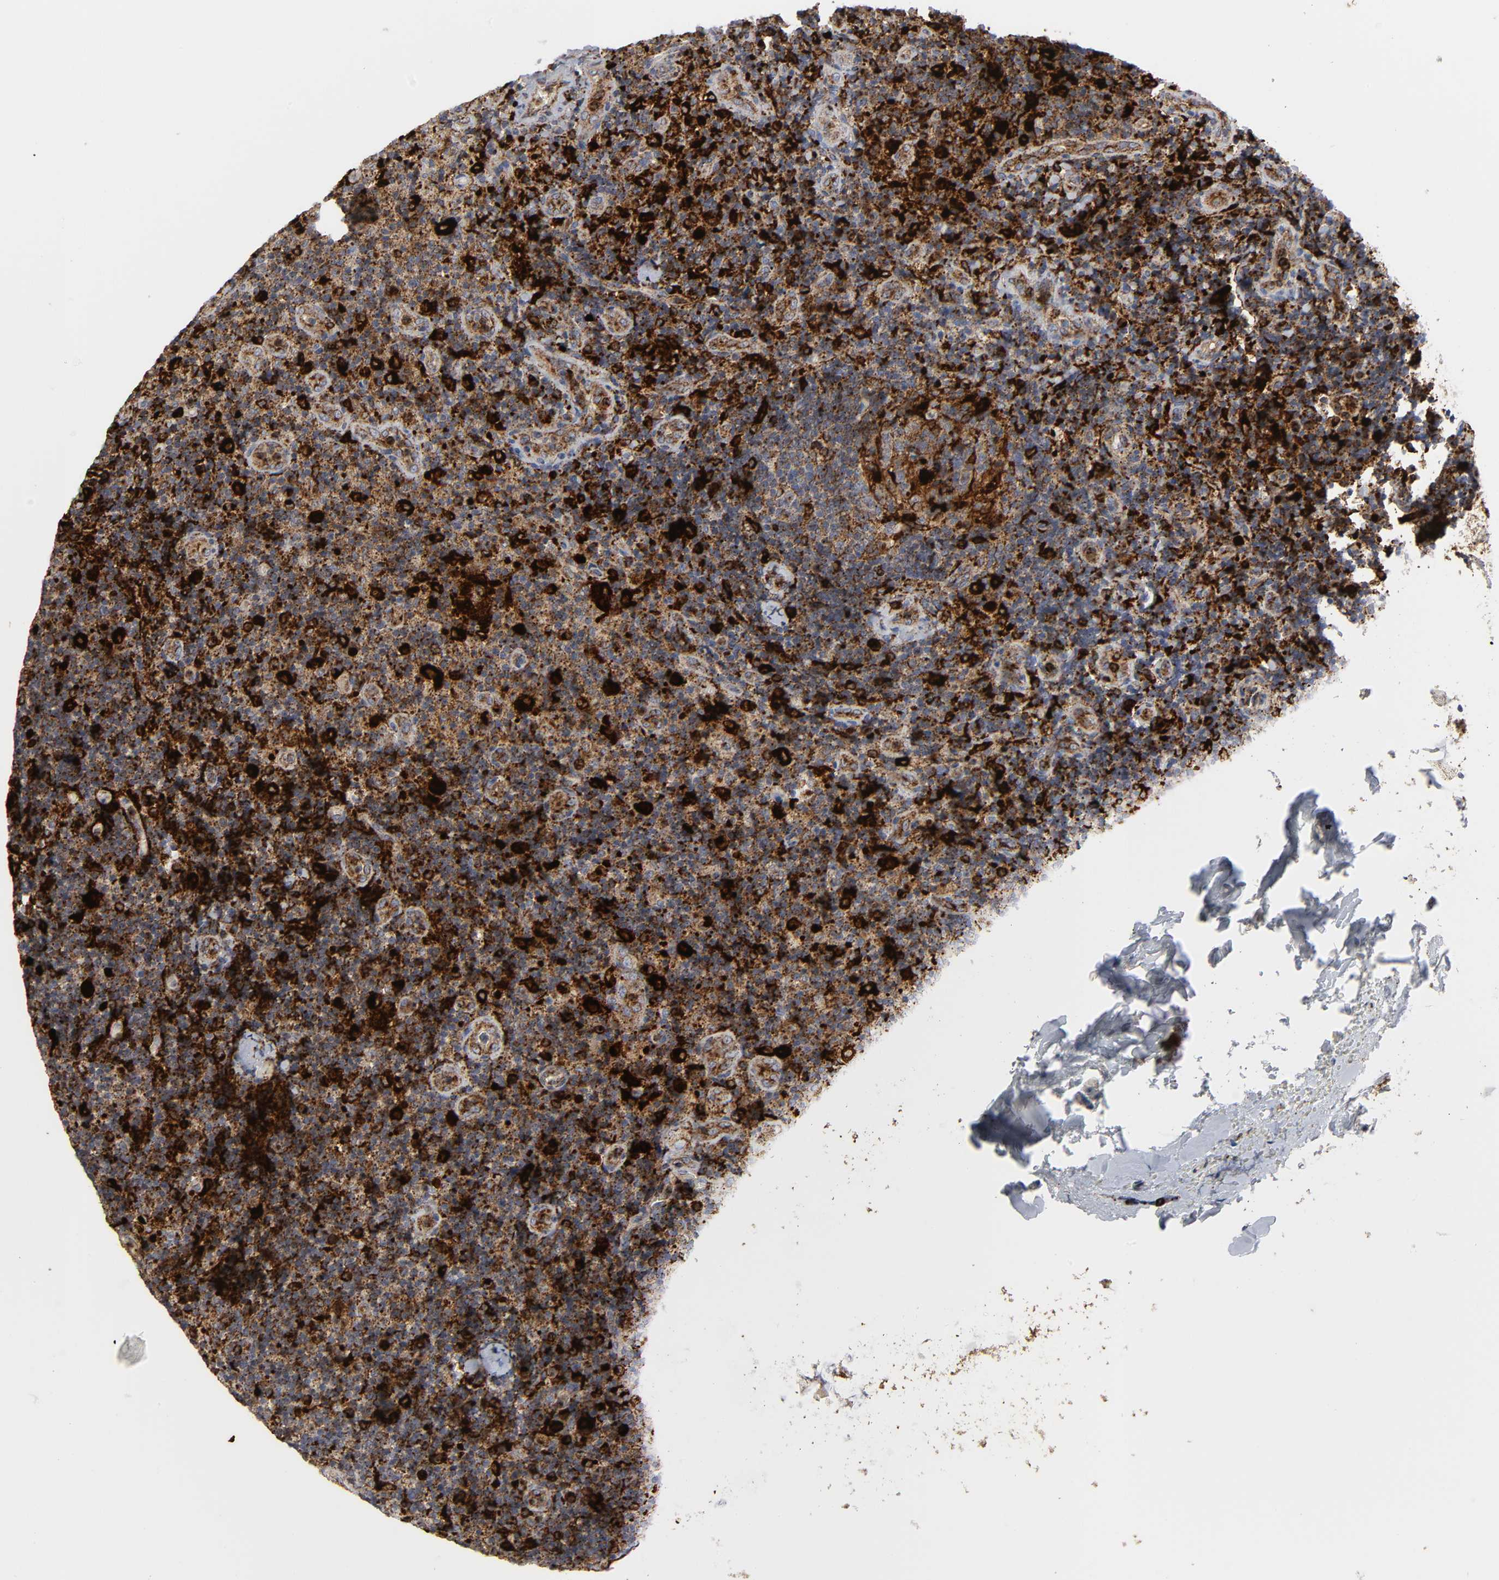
{"staining": {"intensity": "strong", "quantity": "25%-75%", "location": "cytoplasmic/membranous"}, "tissue": "lymph node", "cell_type": "Germinal center cells", "image_type": "normal", "snomed": [{"axis": "morphology", "description": "Normal tissue, NOS"}, {"axis": "morphology", "description": "Inflammation, NOS"}, {"axis": "topography", "description": "Lymph node"}], "caption": "IHC histopathology image of normal lymph node: lymph node stained using immunohistochemistry exhibits high levels of strong protein expression localized specifically in the cytoplasmic/membranous of germinal center cells, appearing as a cytoplasmic/membranous brown color.", "gene": "PSAP", "patient": {"sex": "male", "age": 46}}